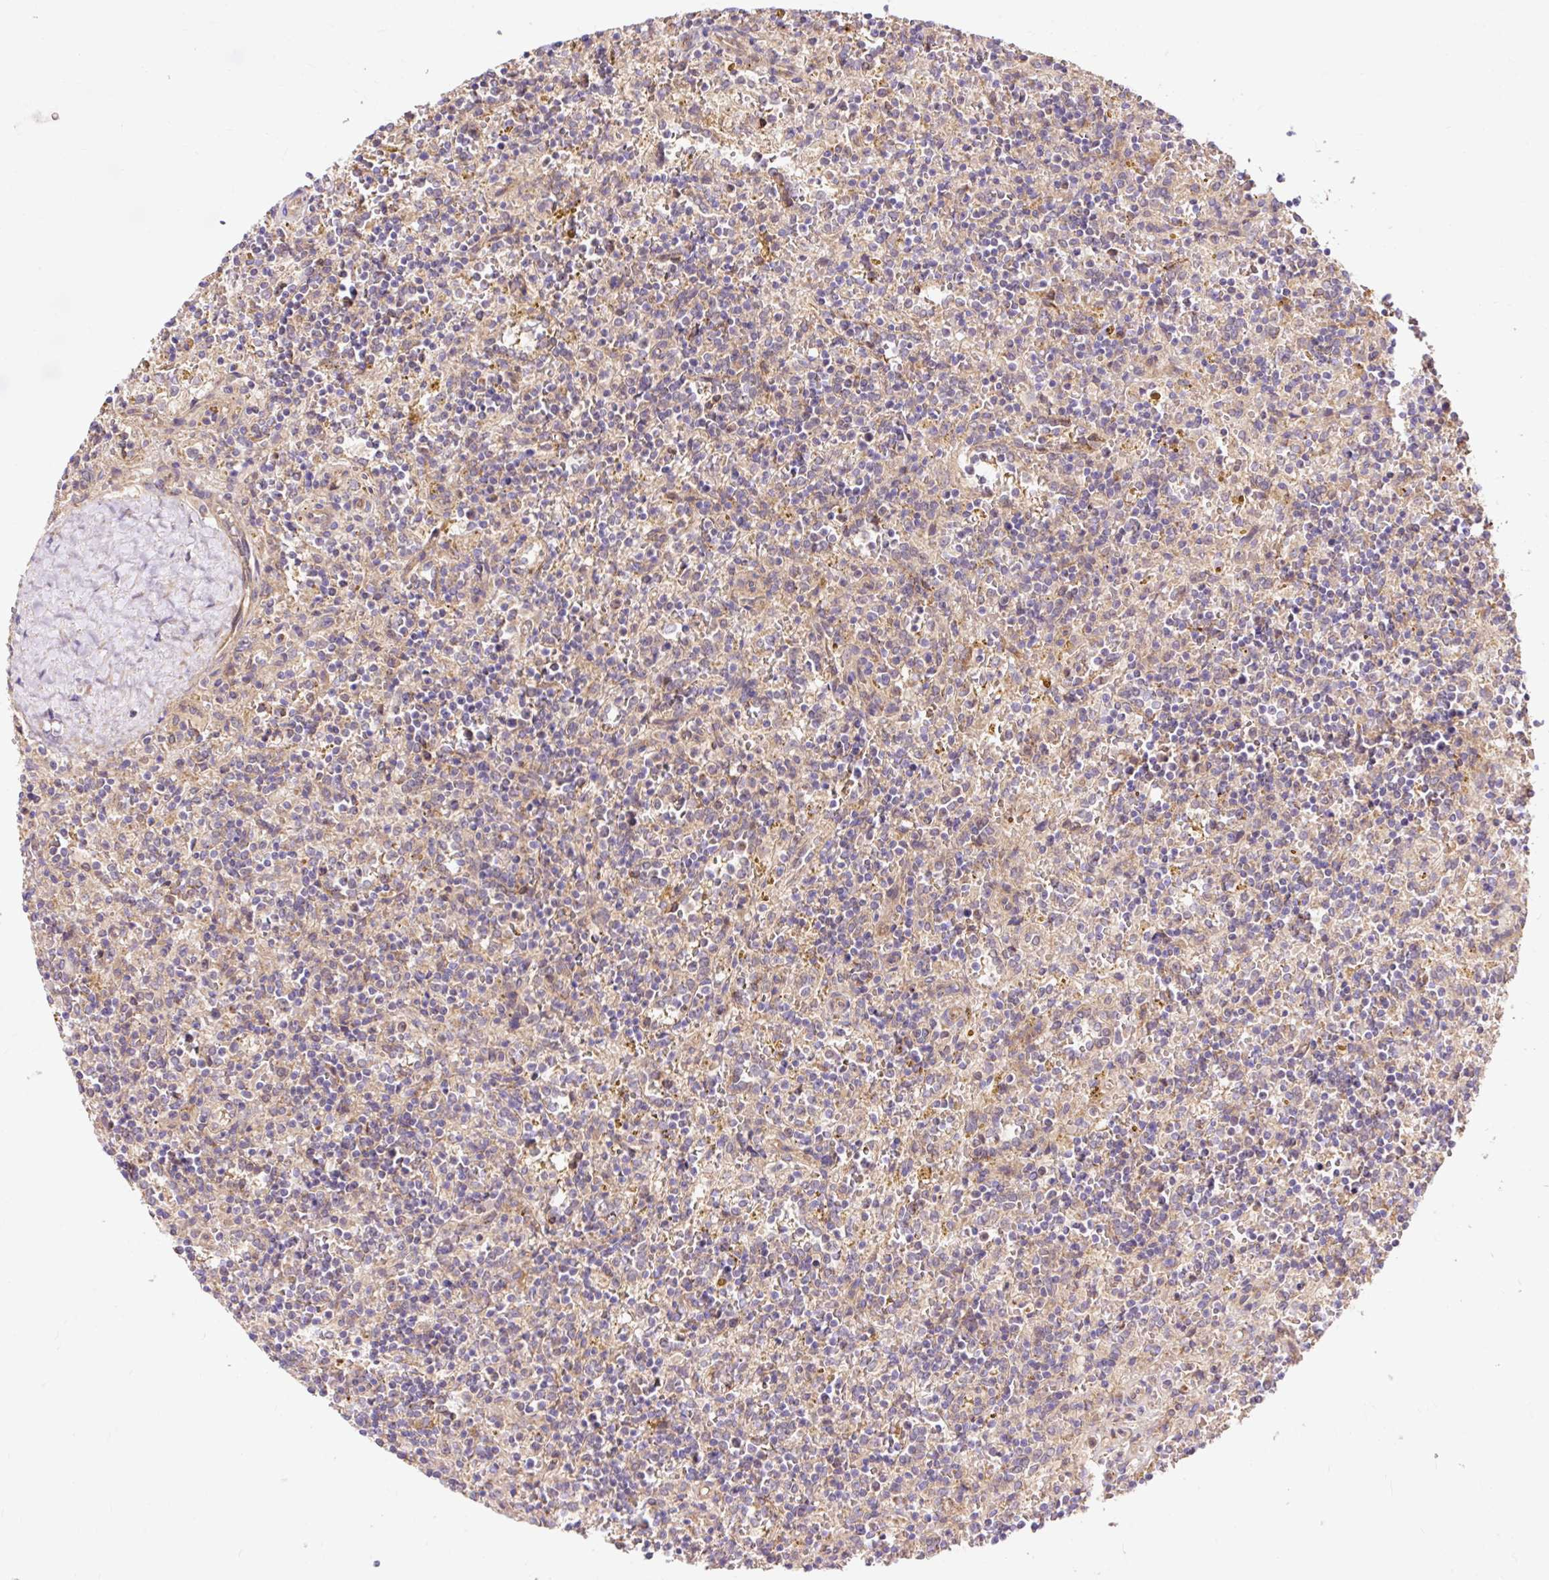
{"staining": {"intensity": "weak", "quantity": "25%-75%", "location": "cytoplasmic/membranous"}, "tissue": "lymphoma", "cell_type": "Tumor cells", "image_type": "cancer", "snomed": [{"axis": "morphology", "description": "Malignant lymphoma, non-Hodgkin's type, Low grade"}, {"axis": "topography", "description": "Spleen"}], "caption": "This image displays immunohistochemistry (IHC) staining of low-grade malignant lymphoma, non-Hodgkin's type, with low weak cytoplasmic/membranous expression in approximately 25%-75% of tumor cells.", "gene": "TRIAP1", "patient": {"sex": "male", "age": 67}}